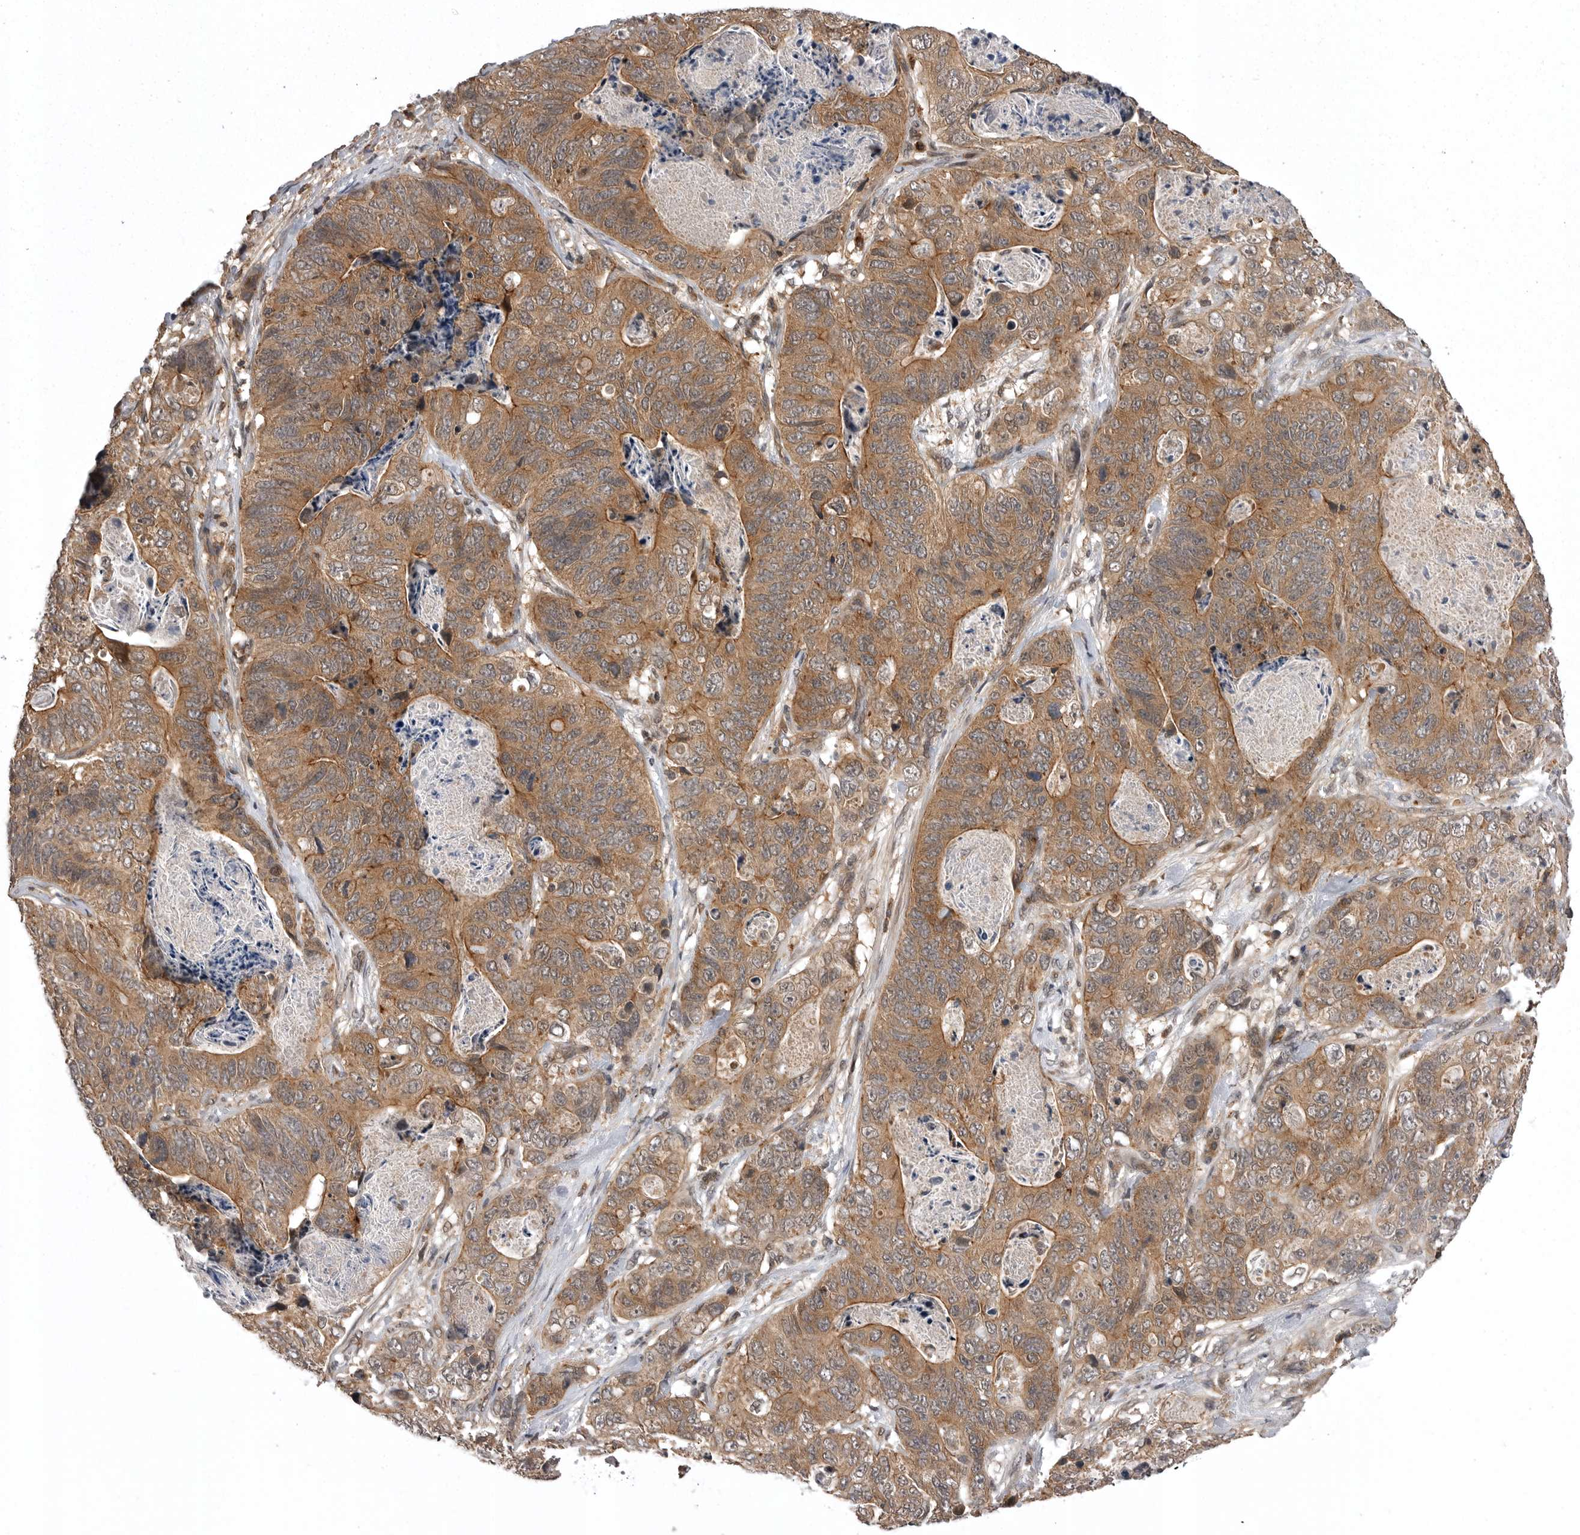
{"staining": {"intensity": "moderate", "quantity": ">75%", "location": "cytoplasmic/membranous"}, "tissue": "stomach cancer", "cell_type": "Tumor cells", "image_type": "cancer", "snomed": [{"axis": "morphology", "description": "Normal tissue, NOS"}, {"axis": "morphology", "description": "Adenocarcinoma, NOS"}, {"axis": "topography", "description": "Stomach"}], "caption": "Protein staining of stomach adenocarcinoma tissue shows moderate cytoplasmic/membranous staining in about >75% of tumor cells.", "gene": "AOAH", "patient": {"sex": "female", "age": 89}}